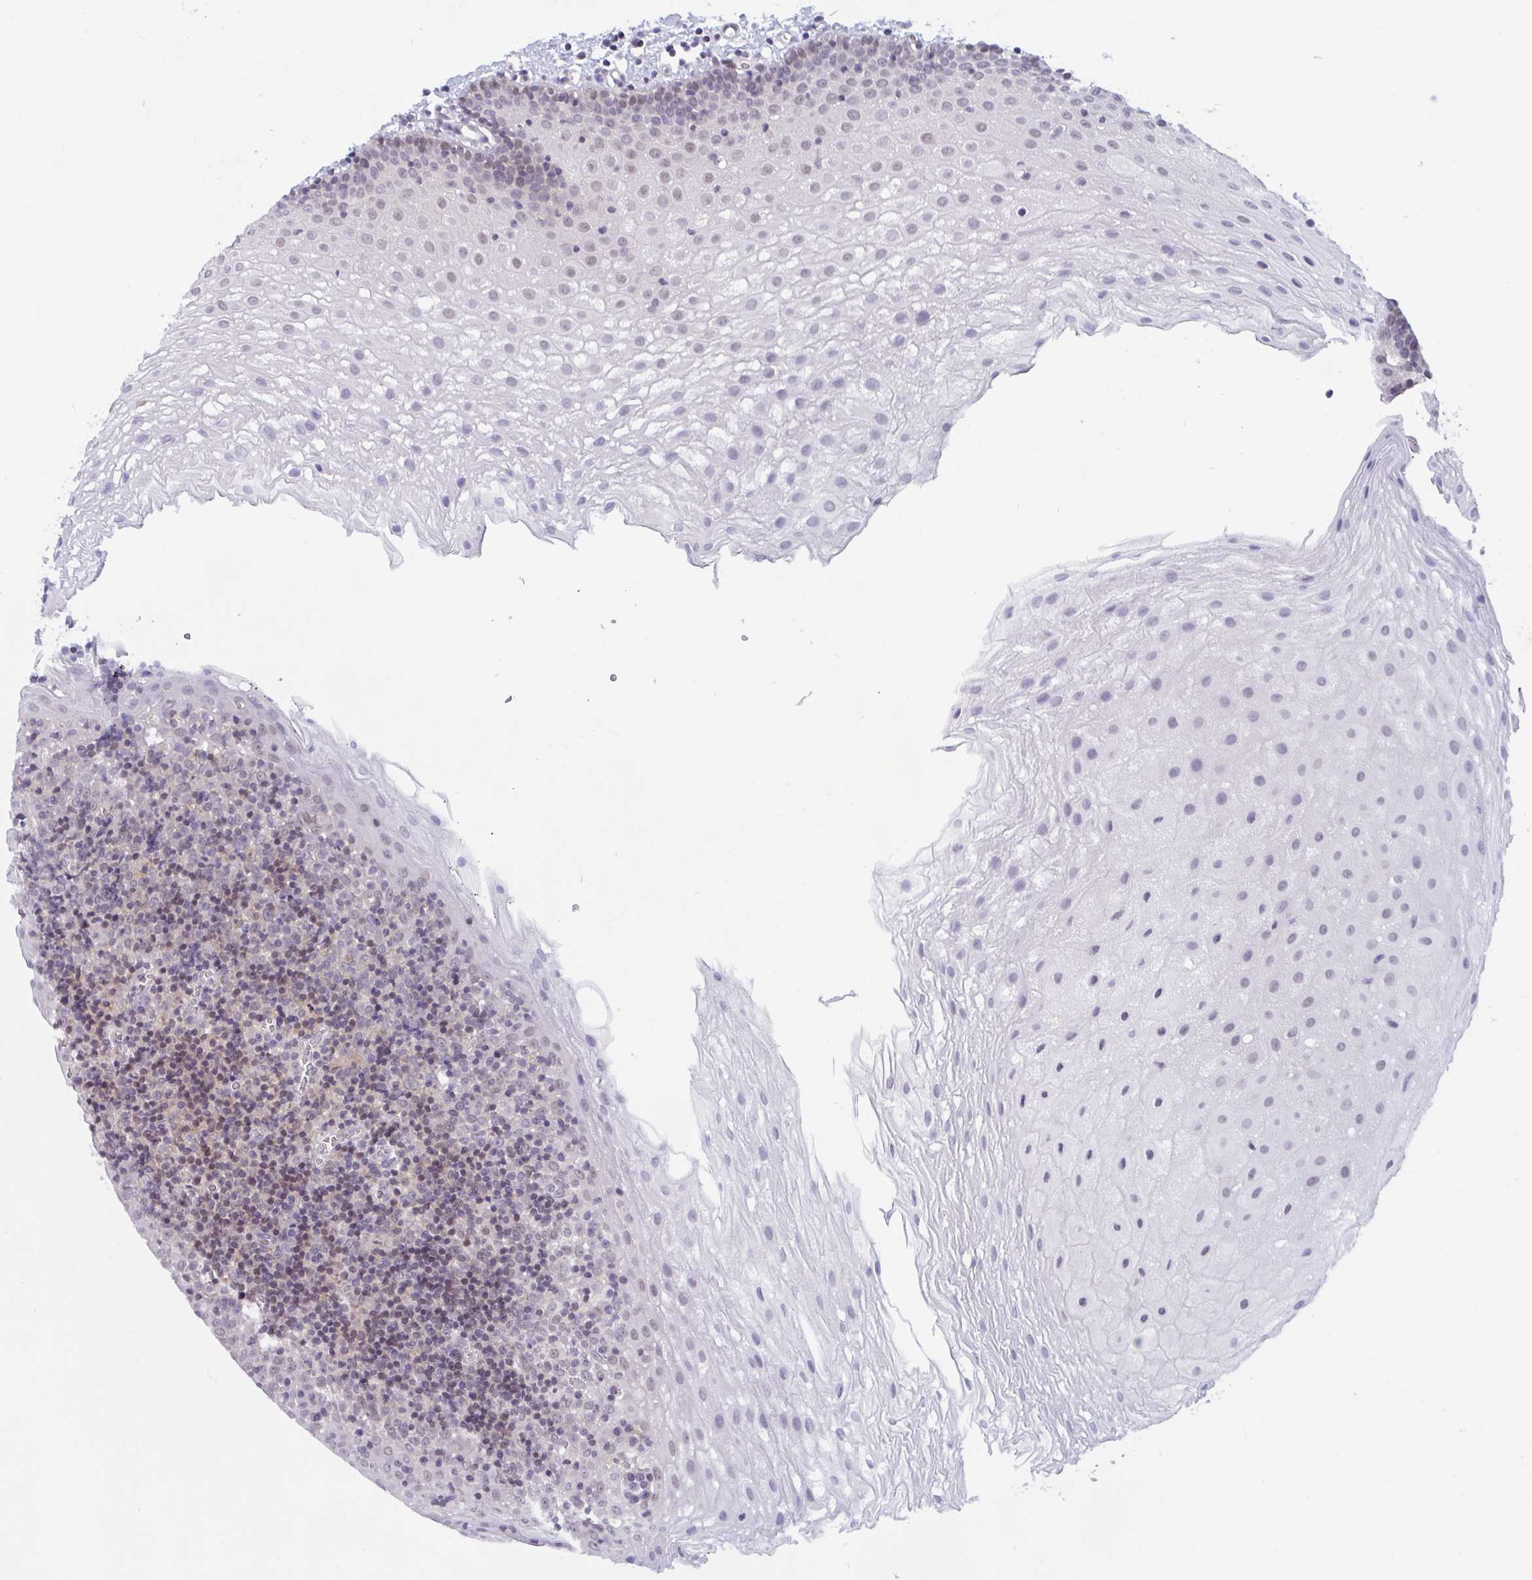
{"staining": {"intensity": "weak", "quantity": "<25%", "location": "nuclear"}, "tissue": "oral mucosa", "cell_type": "Squamous epithelial cells", "image_type": "normal", "snomed": [{"axis": "morphology", "description": "Normal tissue, NOS"}, {"axis": "morphology", "description": "Squamous cell carcinoma, NOS"}, {"axis": "topography", "description": "Oral tissue"}, {"axis": "topography", "description": "Head-Neck"}], "caption": "An image of oral mucosa stained for a protein exhibits no brown staining in squamous epithelial cells.", "gene": "TSN", "patient": {"sex": "male", "age": 58}}